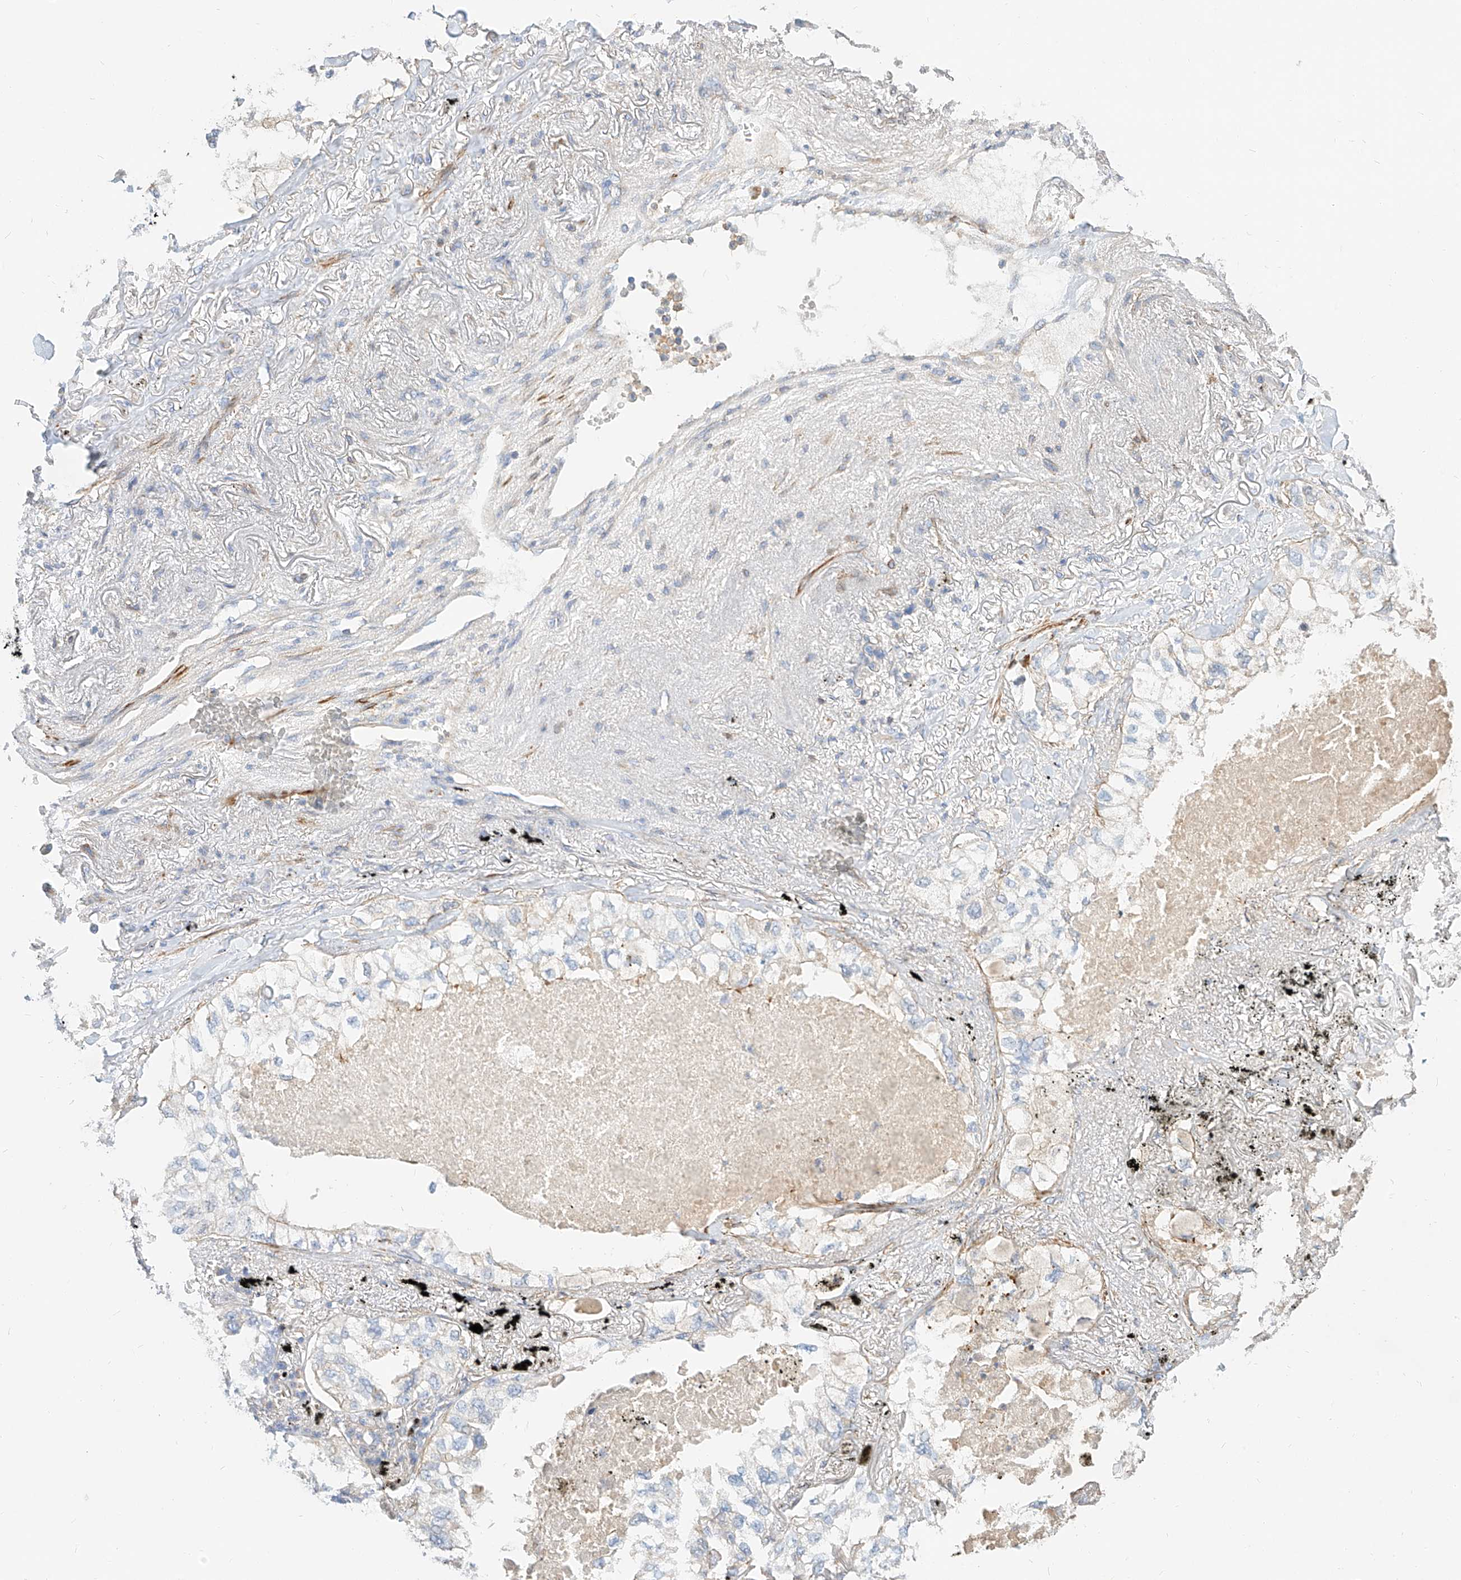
{"staining": {"intensity": "negative", "quantity": "none", "location": "none"}, "tissue": "lung cancer", "cell_type": "Tumor cells", "image_type": "cancer", "snomed": [{"axis": "morphology", "description": "Adenocarcinoma, NOS"}, {"axis": "topography", "description": "Lung"}], "caption": "Tumor cells show no significant expression in lung adenocarcinoma.", "gene": "KCNH5", "patient": {"sex": "male", "age": 65}}